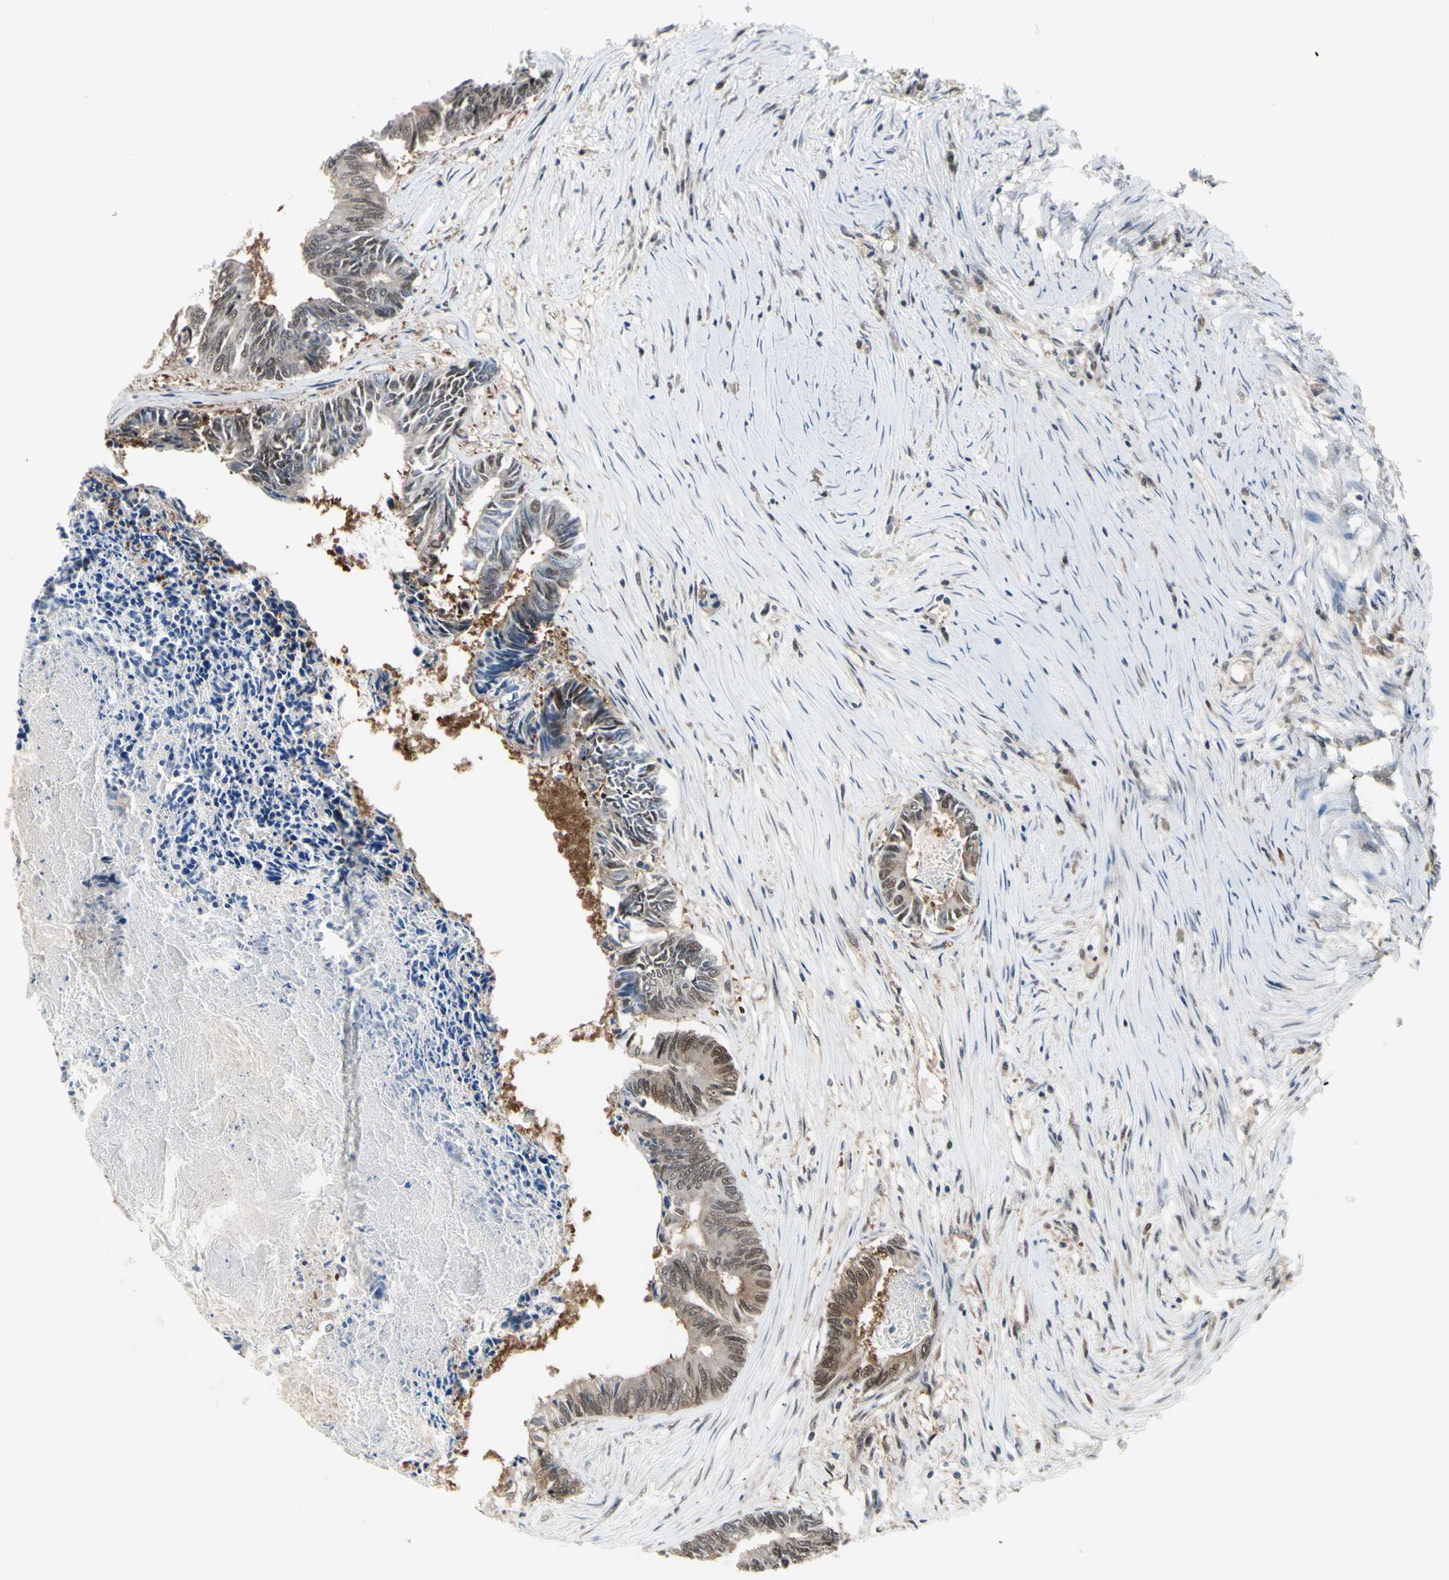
{"staining": {"intensity": "moderate", "quantity": "25%-75%", "location": "cytoplasmic/membranous,nuclear"}, "tissue": "colorectal cancer", "cell_type": "Tumor cells", "image_type": "cancer", "snomed": [{"axis": "morphology", "description": "Adenocarcinoma, NOS"}, {"axis": "topography", "description": "Rectum"}], "caption": "Immunohistochemistry of human colorectal cancer (adenocarcinoma) exhibits medium levels of moderate cytoplasmic/membranous and nuclear positivity in about 25%-75% of tumor cells. The protein of interest is shown in brown color, while the nuclei are stained blue.", "gene": "HSPA4", "patient": {"sex": "male", "age": 63}}